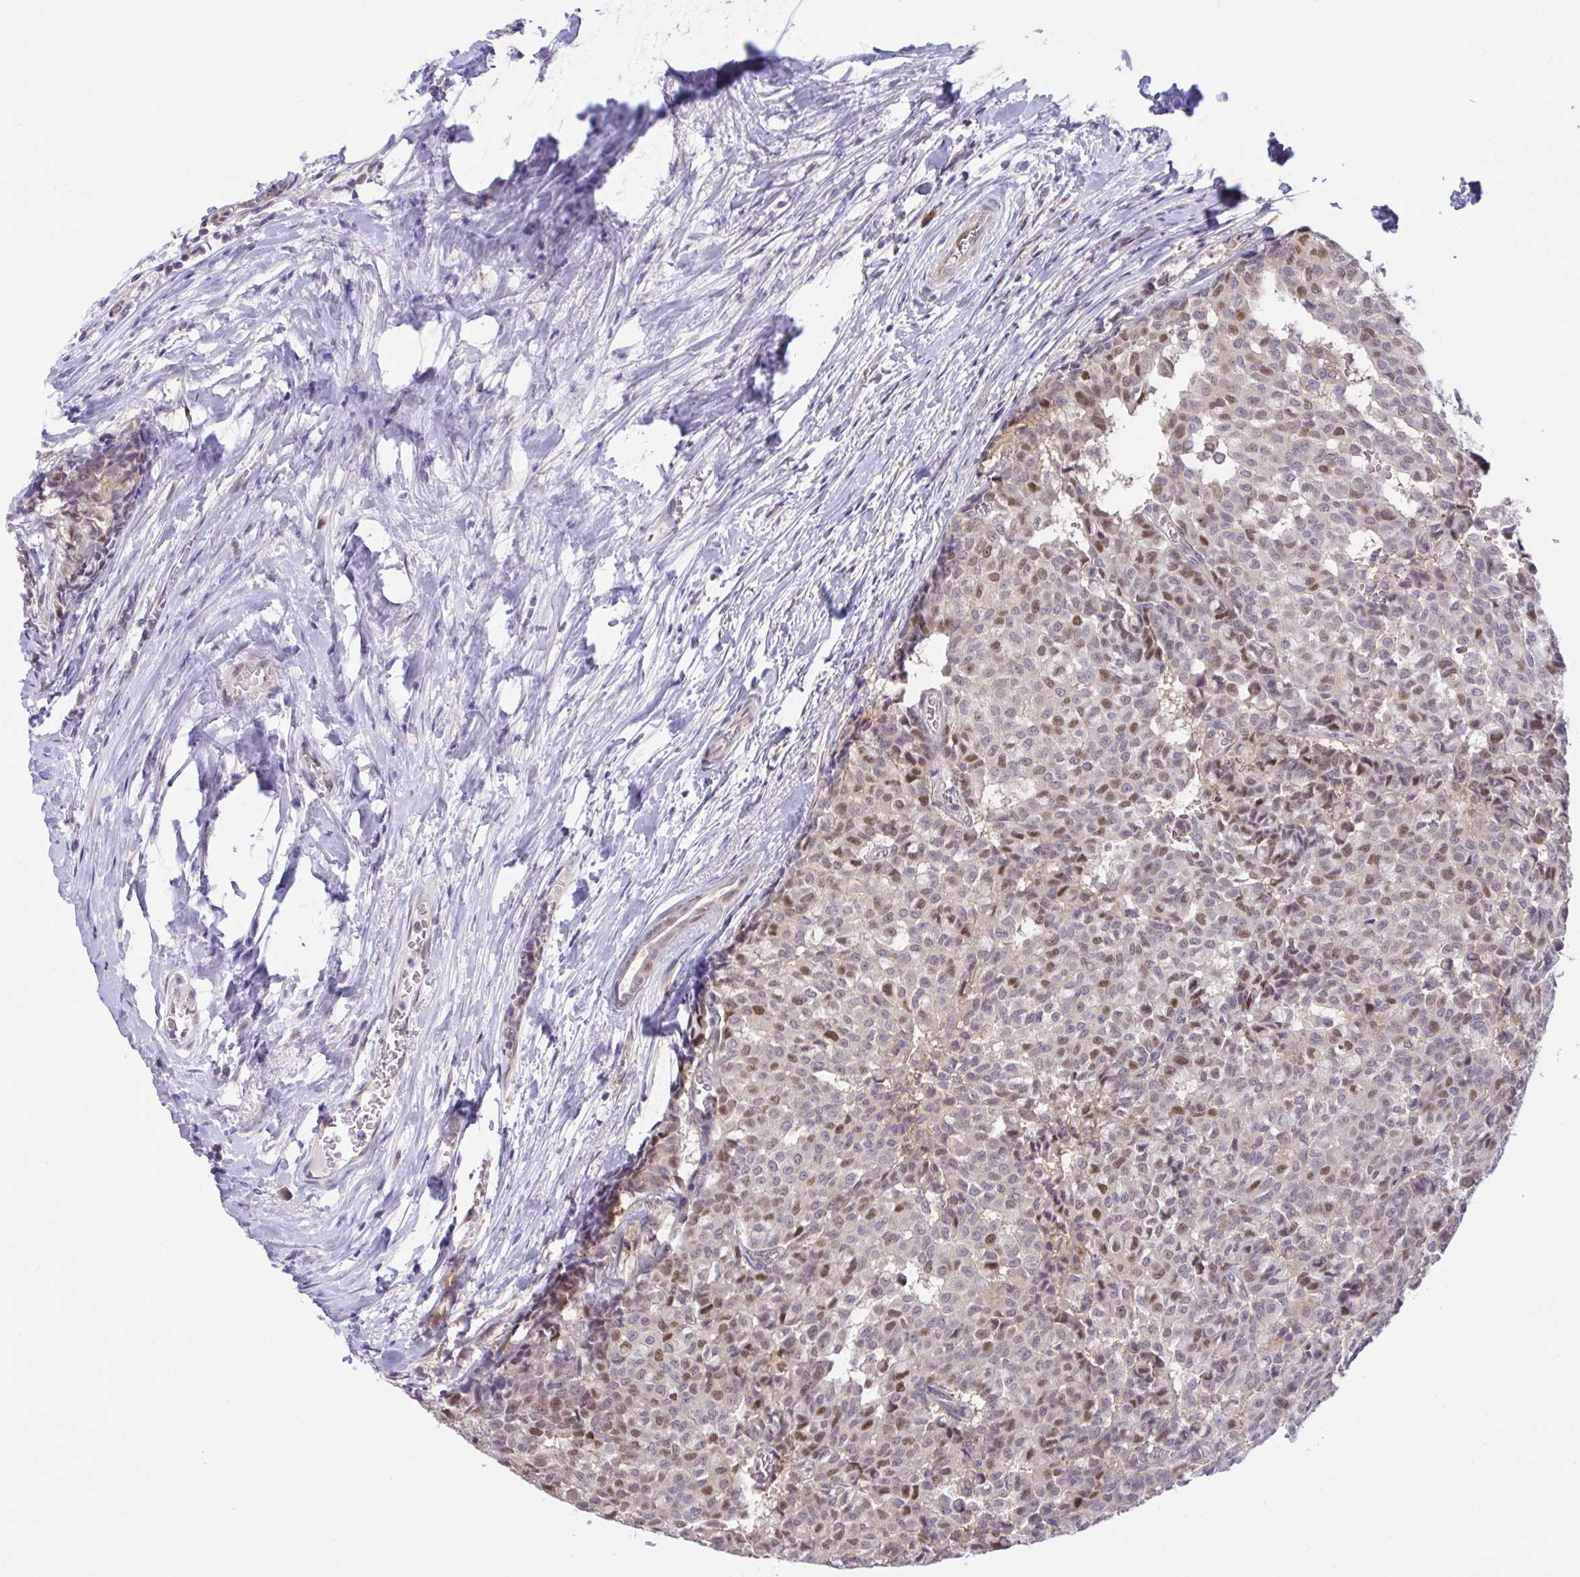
{"staining": {"intensity": "moderate", "quantity": "<25%", "location": "nuclear"}, "tissue": "breast cancer", "cell_type": "Tumor cells", "image_type": "cancer", "snomed": [{"axis": "morphology", "description": "Duct carcinoma"}, {"axis": "topography", "description": "Breast"}], "caption": "Approximately <25% of tumor cells in human breast cancer show moderate nuclear protein positivity as visualized by brown immunohistochemical staining.", "gene": "ZNF444", "patient": {"sex": "female", "age": 91}}